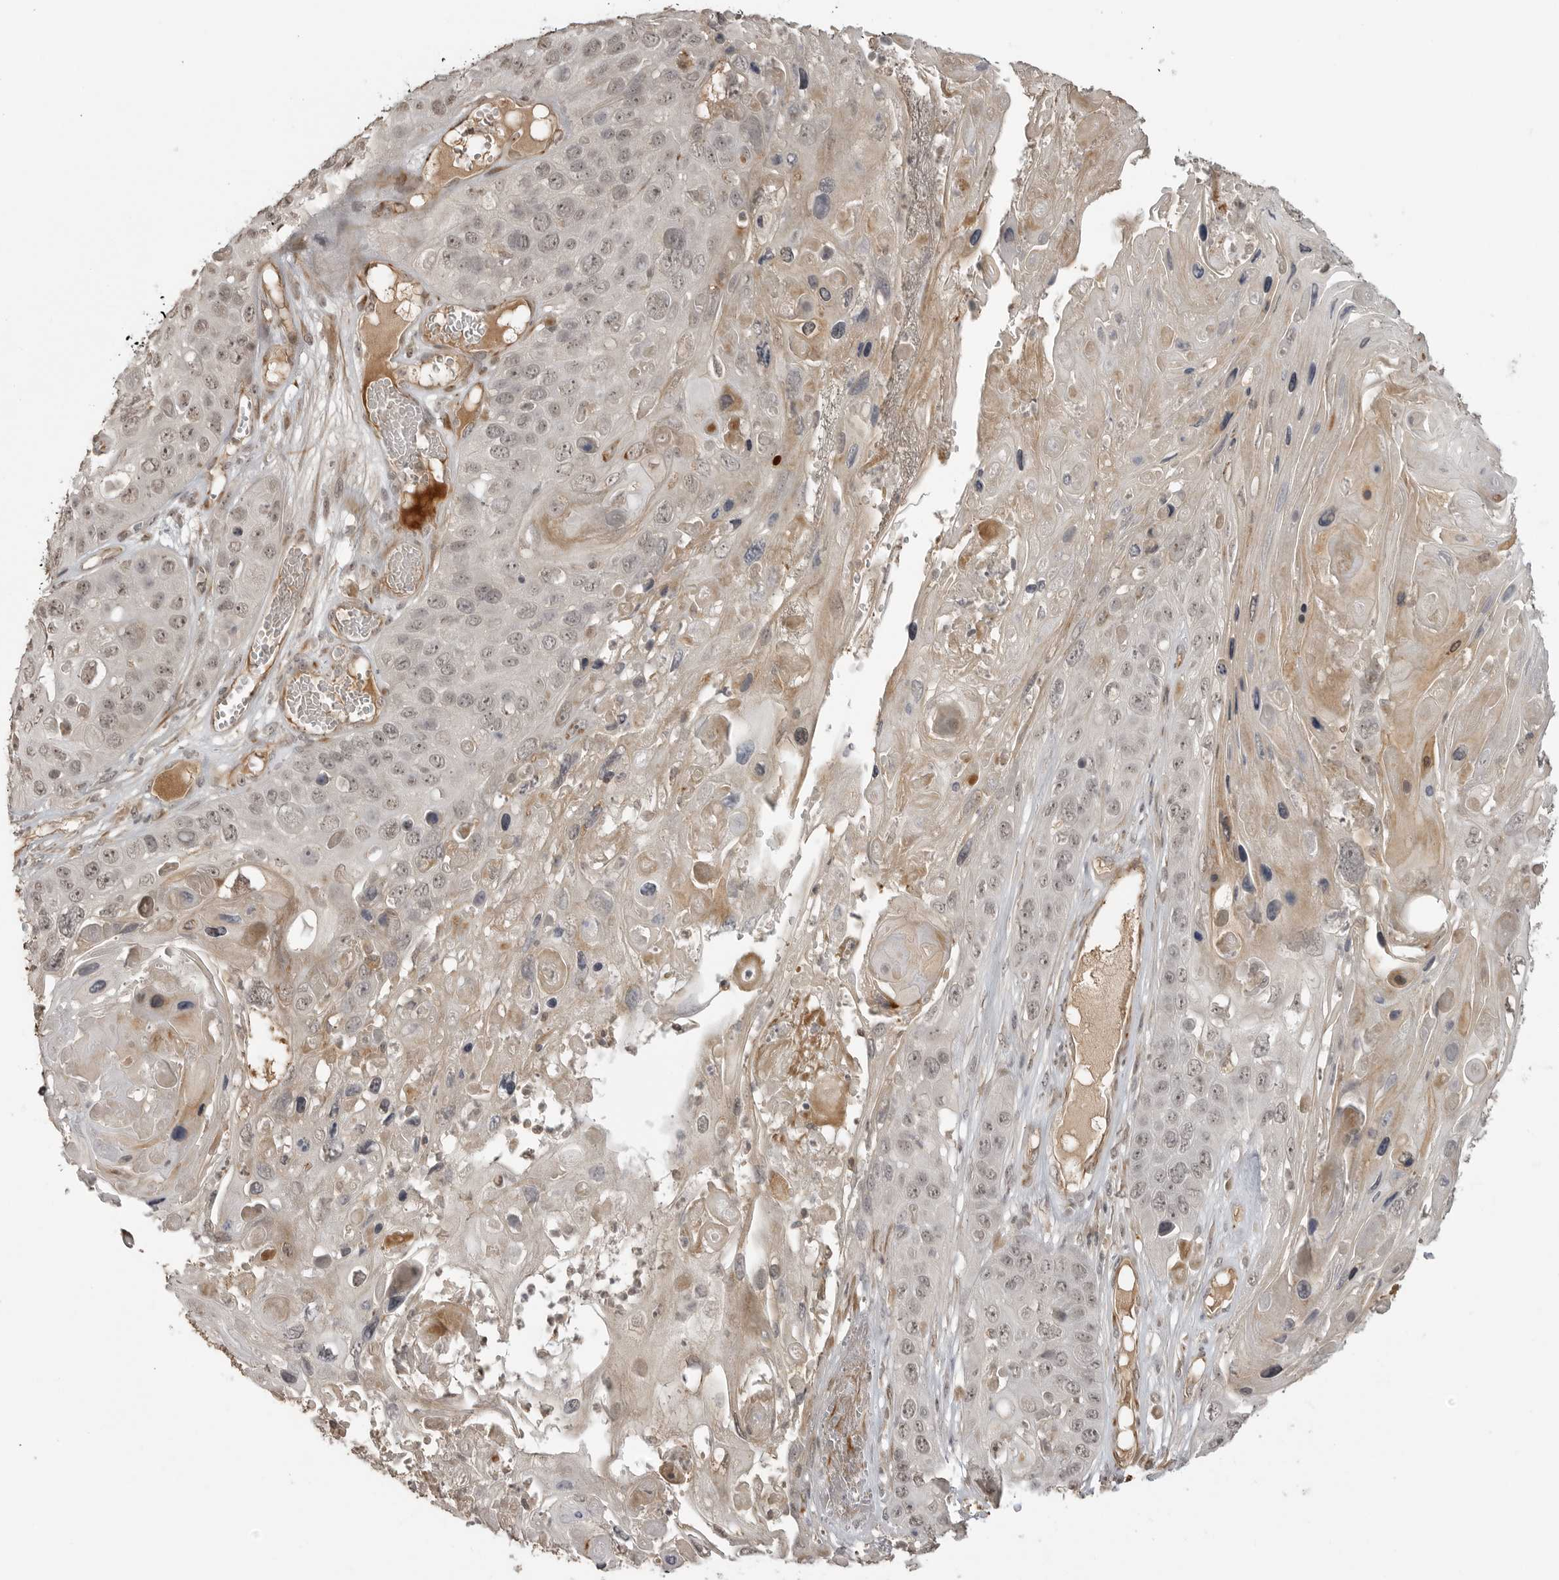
{"staining": {"intensity": "weak", "quantity": "25%-75%", "location": "nuclear"}, "tissue": "skin cancer", "cell_type": "Tumor cells", "image_type": "cancer", "snomed": [{"axis": "morphology", "description": "Squamous cell carcinoma, NOS"}, {"axis": "topography", "description": "Skin"}], "caption": "Immunohistochemistry (IHC) (DAB (3,3'-diaminobenzidine)) staining of human skin squamous cell carcinoma demonstrates weak nuclear protein expression in about 25%-75% of tumor cells. Using DAB (brown) and hematoxylin (blue) stains, captured at high magnification using brightfield microscopy.", "gene": "SMG8", "patient": {"sex": "male", "age": 55}}